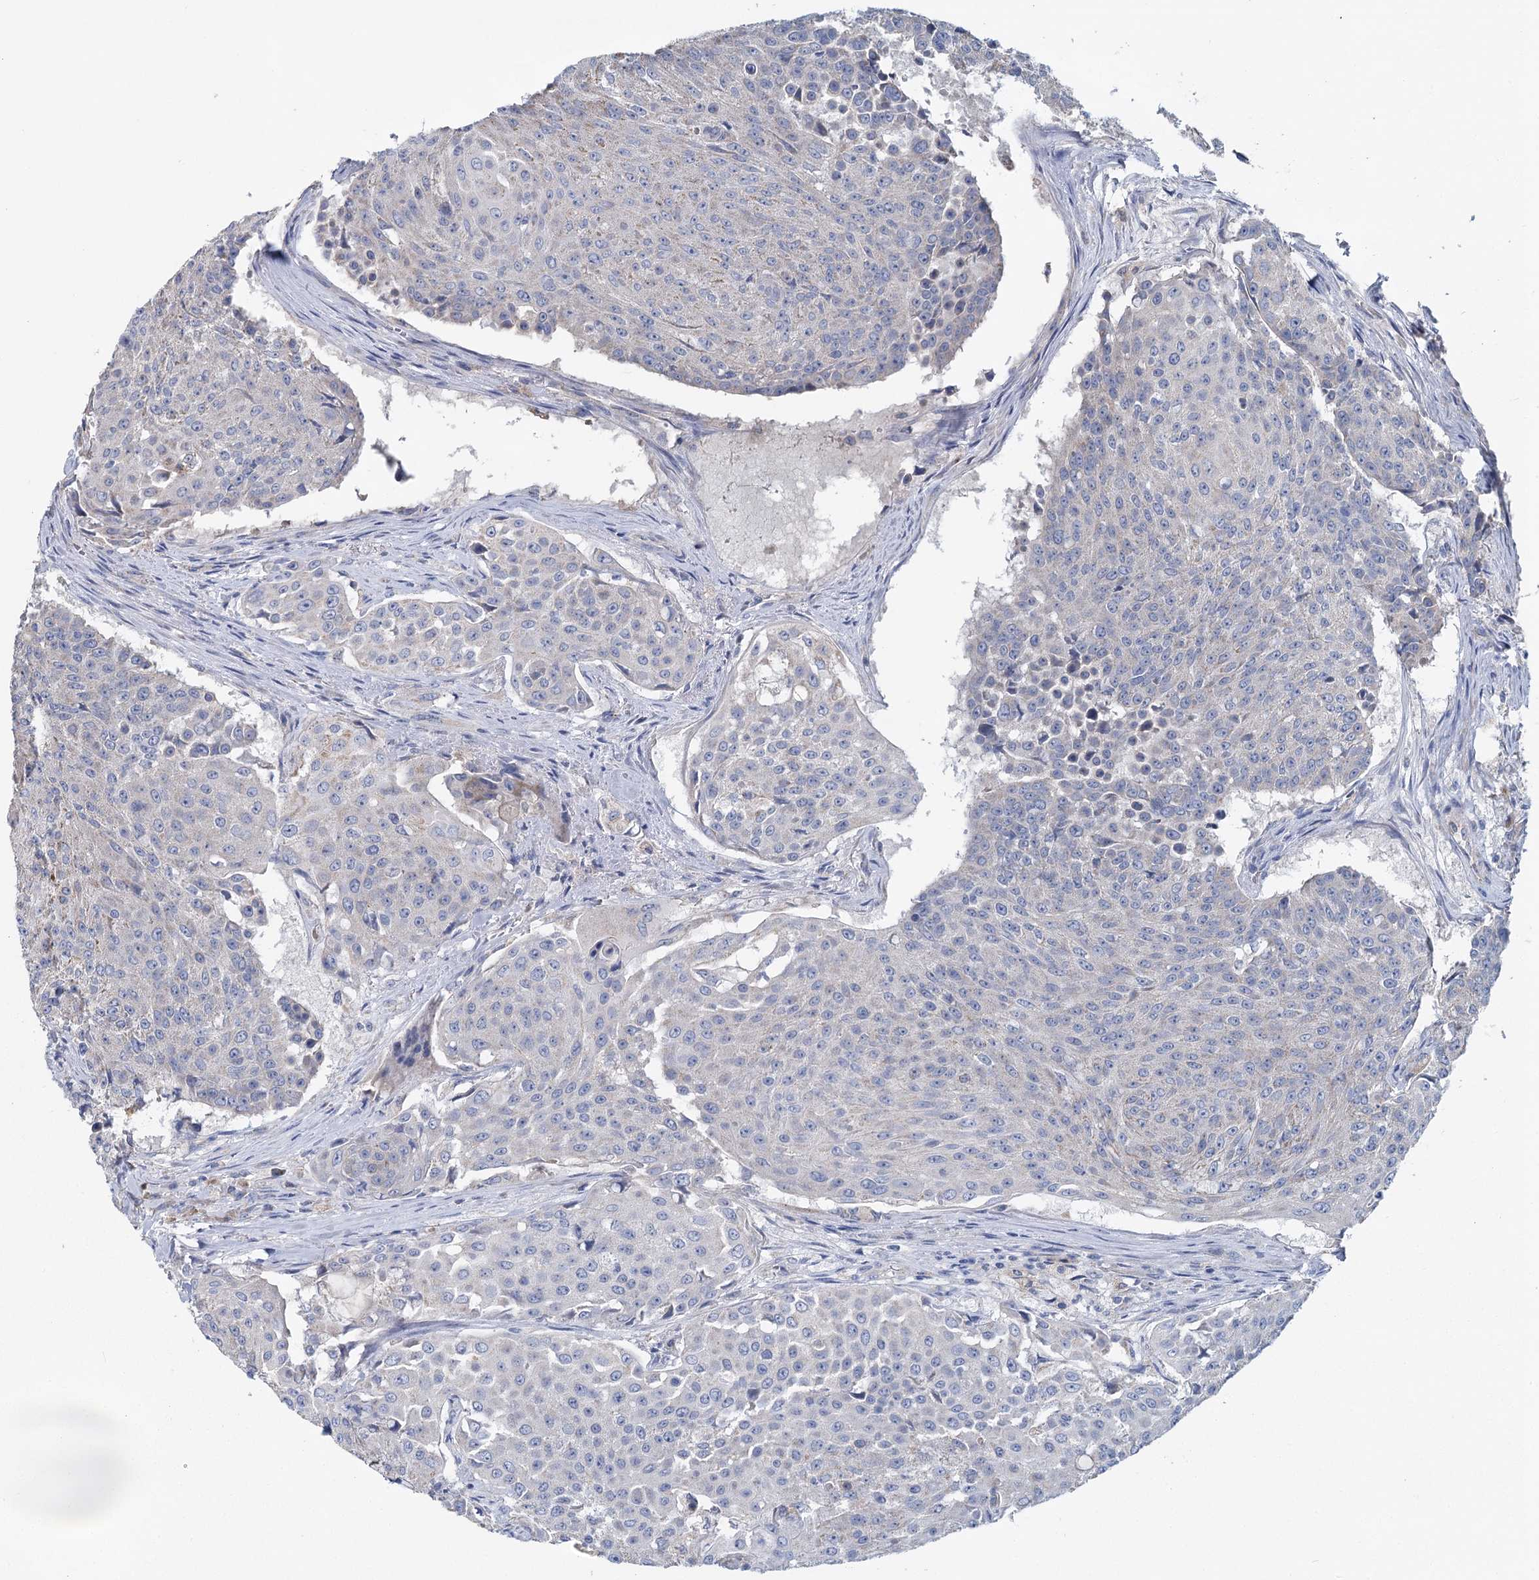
{"staining": {"intensity": "negative", "quantity": "none", "location": "none"}, "tissue": "urothelial cancer", "cell_type": "Tumor cells", "image_type": "cancer", "snomed": [{"axis": "morphology", "description": "Urothelial carcinoma, High grade"}, {"axis": "topography", "description": "Urinary bladder"}], "caption": "Urothelial carcinoma (high-grade) was stained to show a protein in brown. There is no significant staining in tumor cells.", "gene": "ANKRD16", "patient": {"sex": "female", "age": 63}}